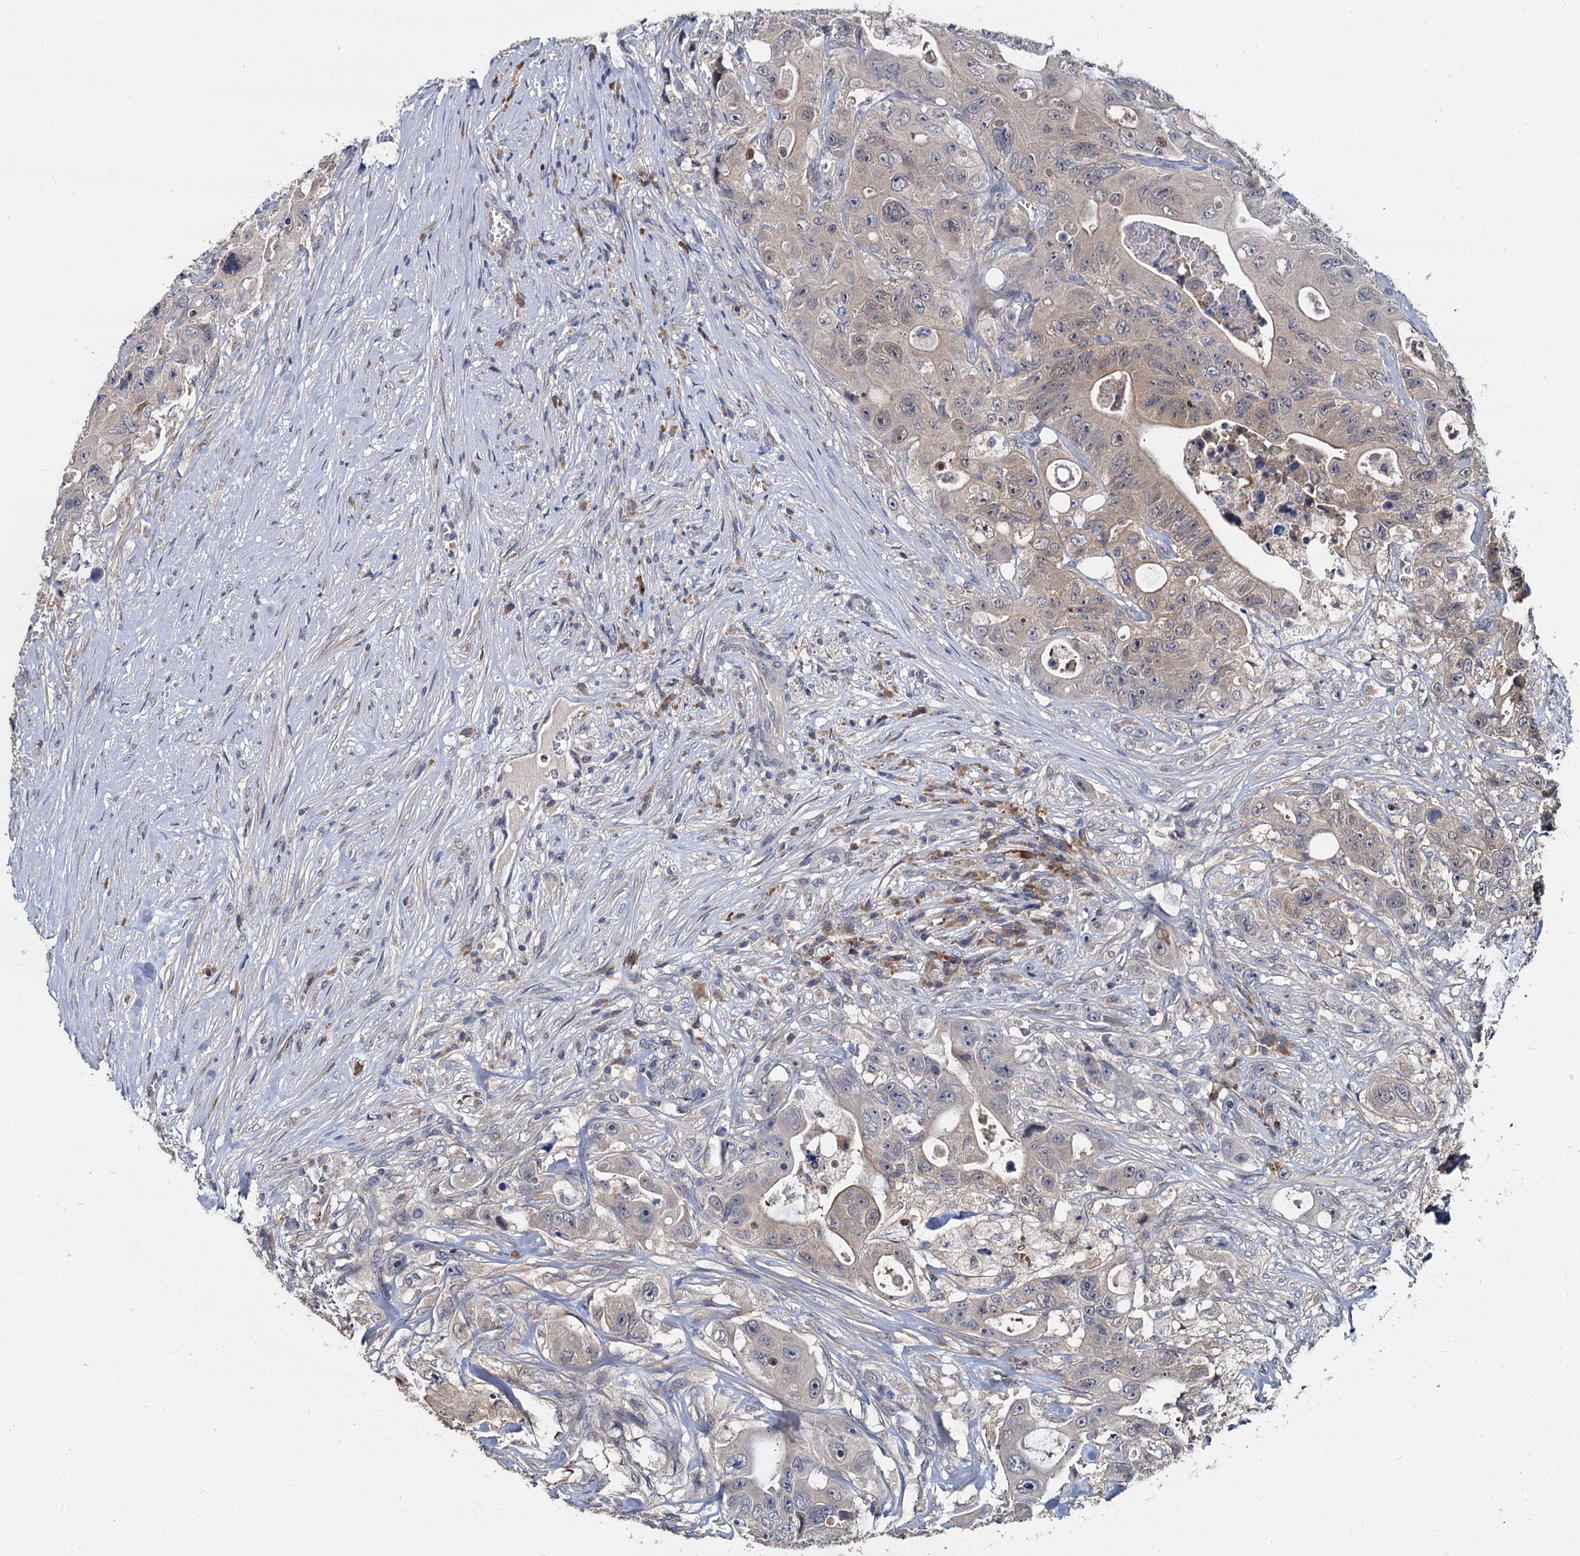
{"staining": {"intensity": "weak", "quantity": "<25%", "location": "cytoplasmic/membranous"}, "tissue": "colorectal cancer", "cell_type": "Tumor cells", "image_type": "cancer", "snomed": [{"axis": "morphology", "description": "Adenocarcinoma, NOS"}, {"axis": "topography", "description": "Colon"}], "caption": "Immunohistochemistry (IHC) of colorectal adenocarcinoma displays no expression in tumor cells.", "gene": "CCDC184", "patient": {"sex": "female", "age": 46}}